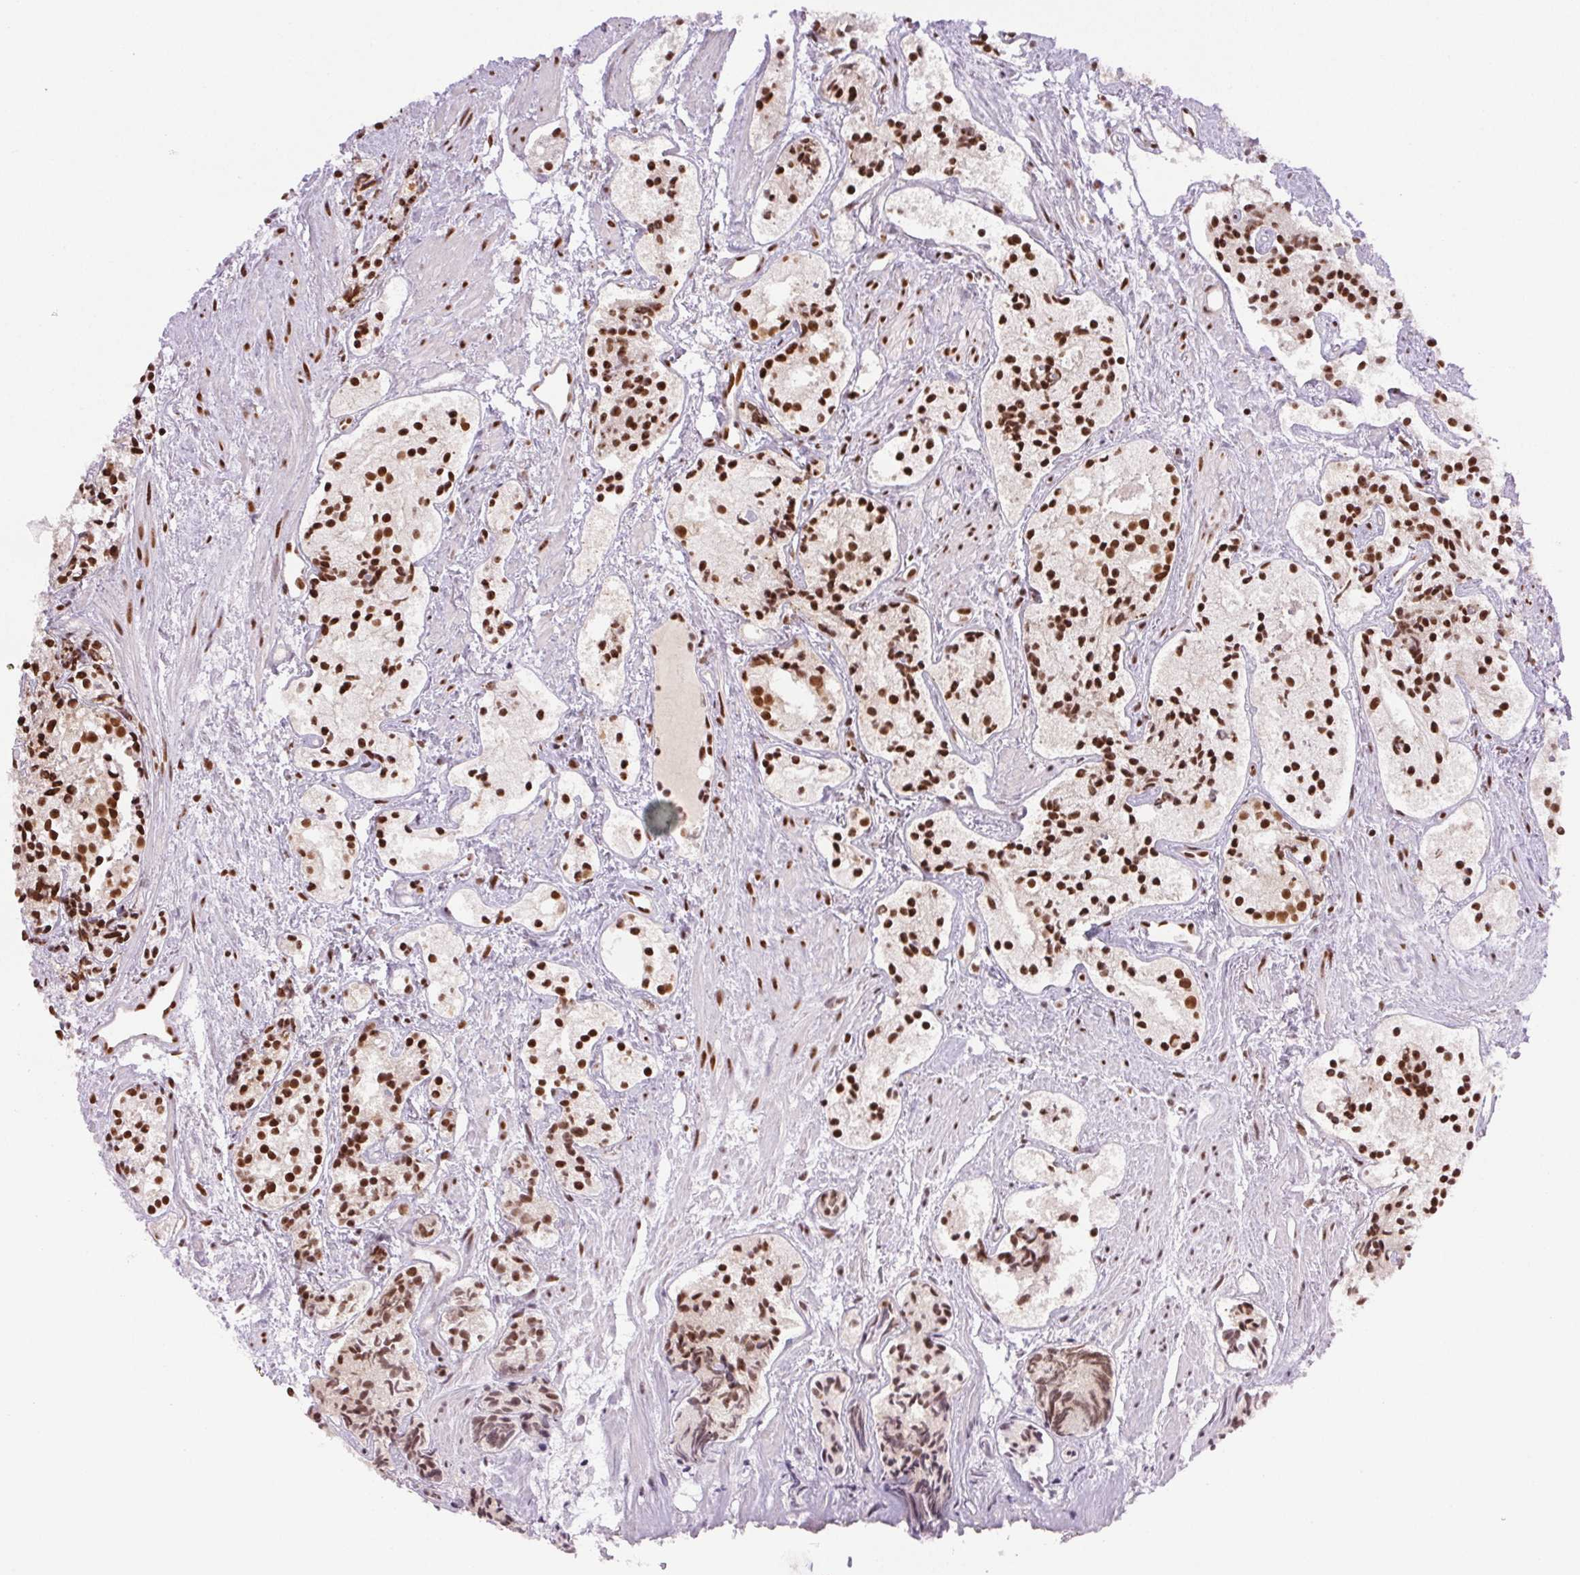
{"staining": {"intensity": "strong", "quantity": ">75%", "location": "nuclear"}, "tissue": "prostate cancer", "cell_type": "Tumor cells", "image_type": "cancer", "snomed": [{"axis": "morphology", "description": "Adenocarcinoma, High grade"}, {"axis": "topography", "description": "Prostate"}], "caption": "High-power microscopy captured an immunohistochemistry photomicrograph of prostate cancer (high-grade adenocarcinoma), revealing strong nuclear expression in about >75% of tumor cells.", "gene": "IK", "patient": {"sex": "male", "age": 85}}